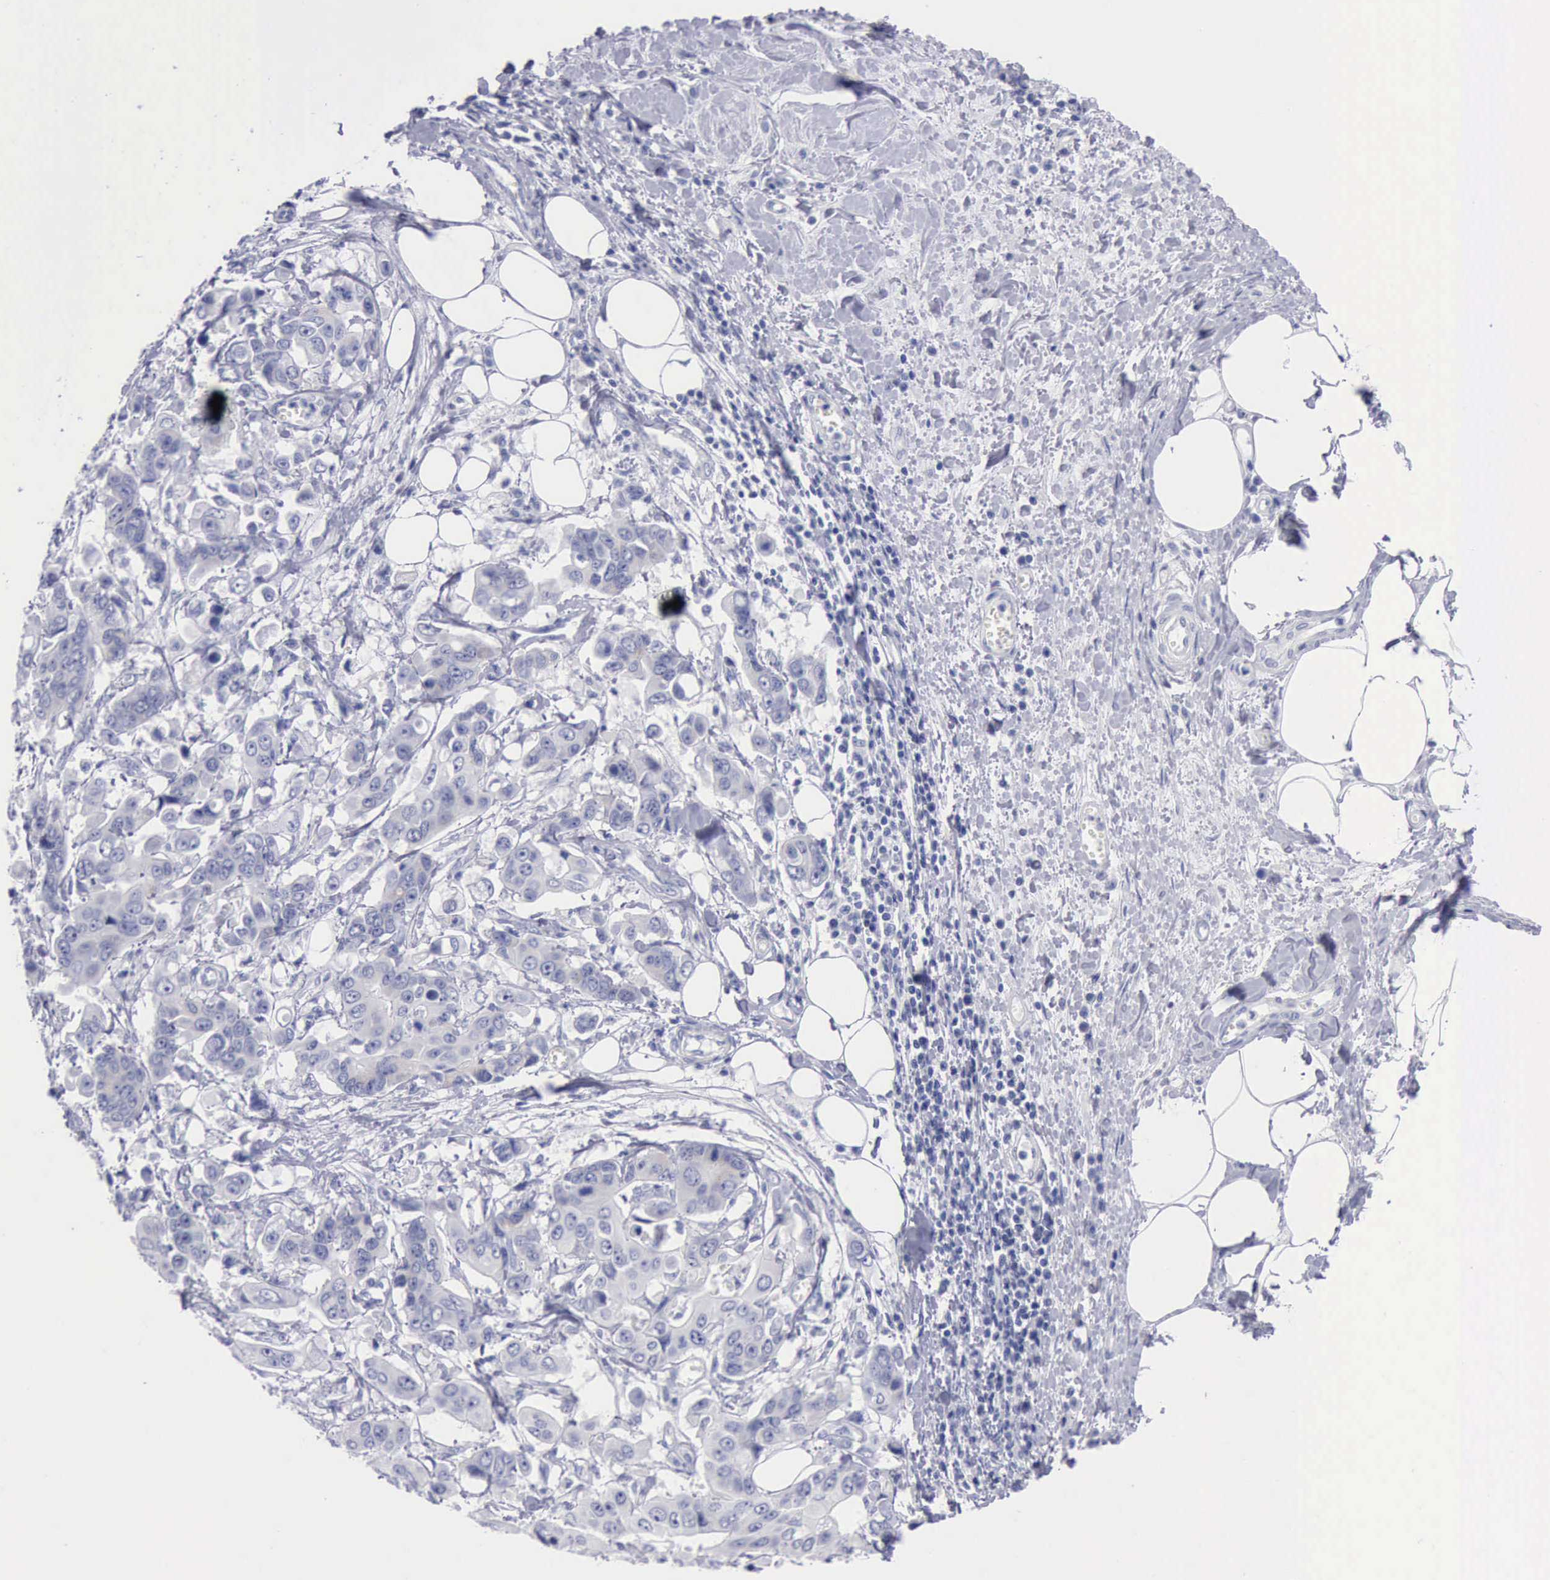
{"staining": {"intensity": "negative", "quantity": "none", "location": "none"}, "tissue": "stomach cancer", "cell_type": "Tumor cells", "image_type": "cancer", "snomed": [{"axis": "morphology", "description": "Adenocarcinoma, NOS"}, {"axis": "topography", "description": "Stomach, upper"}], "caption": "This image is of stomach cancer (adenocarcinoma) stained with immunohistochemistry (IHC) to label a protein in brown with the nuclei are counter-stained blue. There is no expression in tumor cells.", "gene": "ANGEL1", "patient": {"sex": "male", "age": 80}}